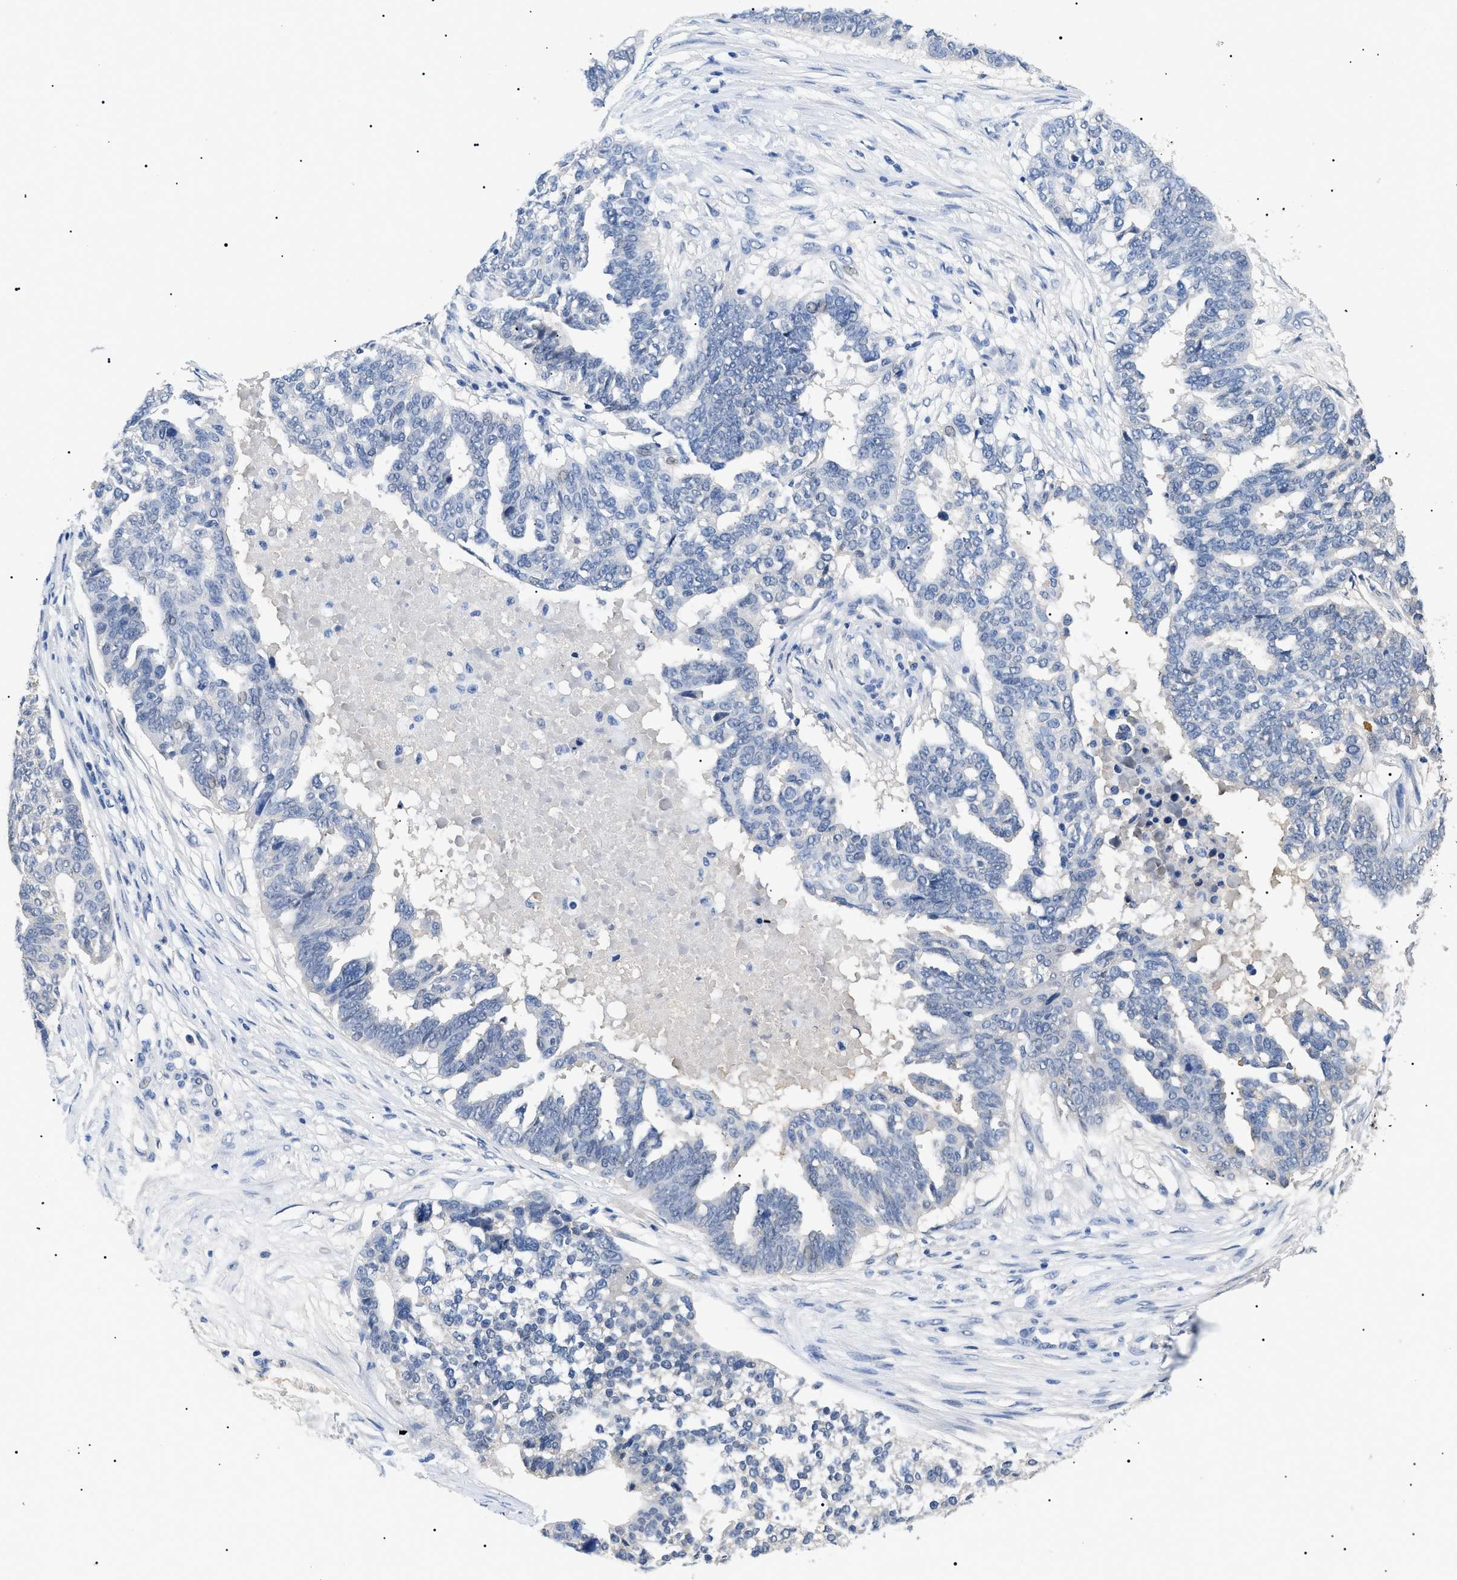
{"staining": {"intensity": "negative", "quantity": "none", "location": "none"}, "tissue": "ovarian cancer", "cell_type": "Tumor cells", "image_type": "cancer", "snomed": [{"axis": "morphology", "description": "Cystadenocarcinoma, serous, NOS"}, {"axis": "topography", "description": "Ovary"}], "caption": "Image shows no protein expression in tumor cells of ovarian serous cystadenocarcinoma tissue.", "gene": "PRRT2", "patient": {"sex": "female", "age": 59}}